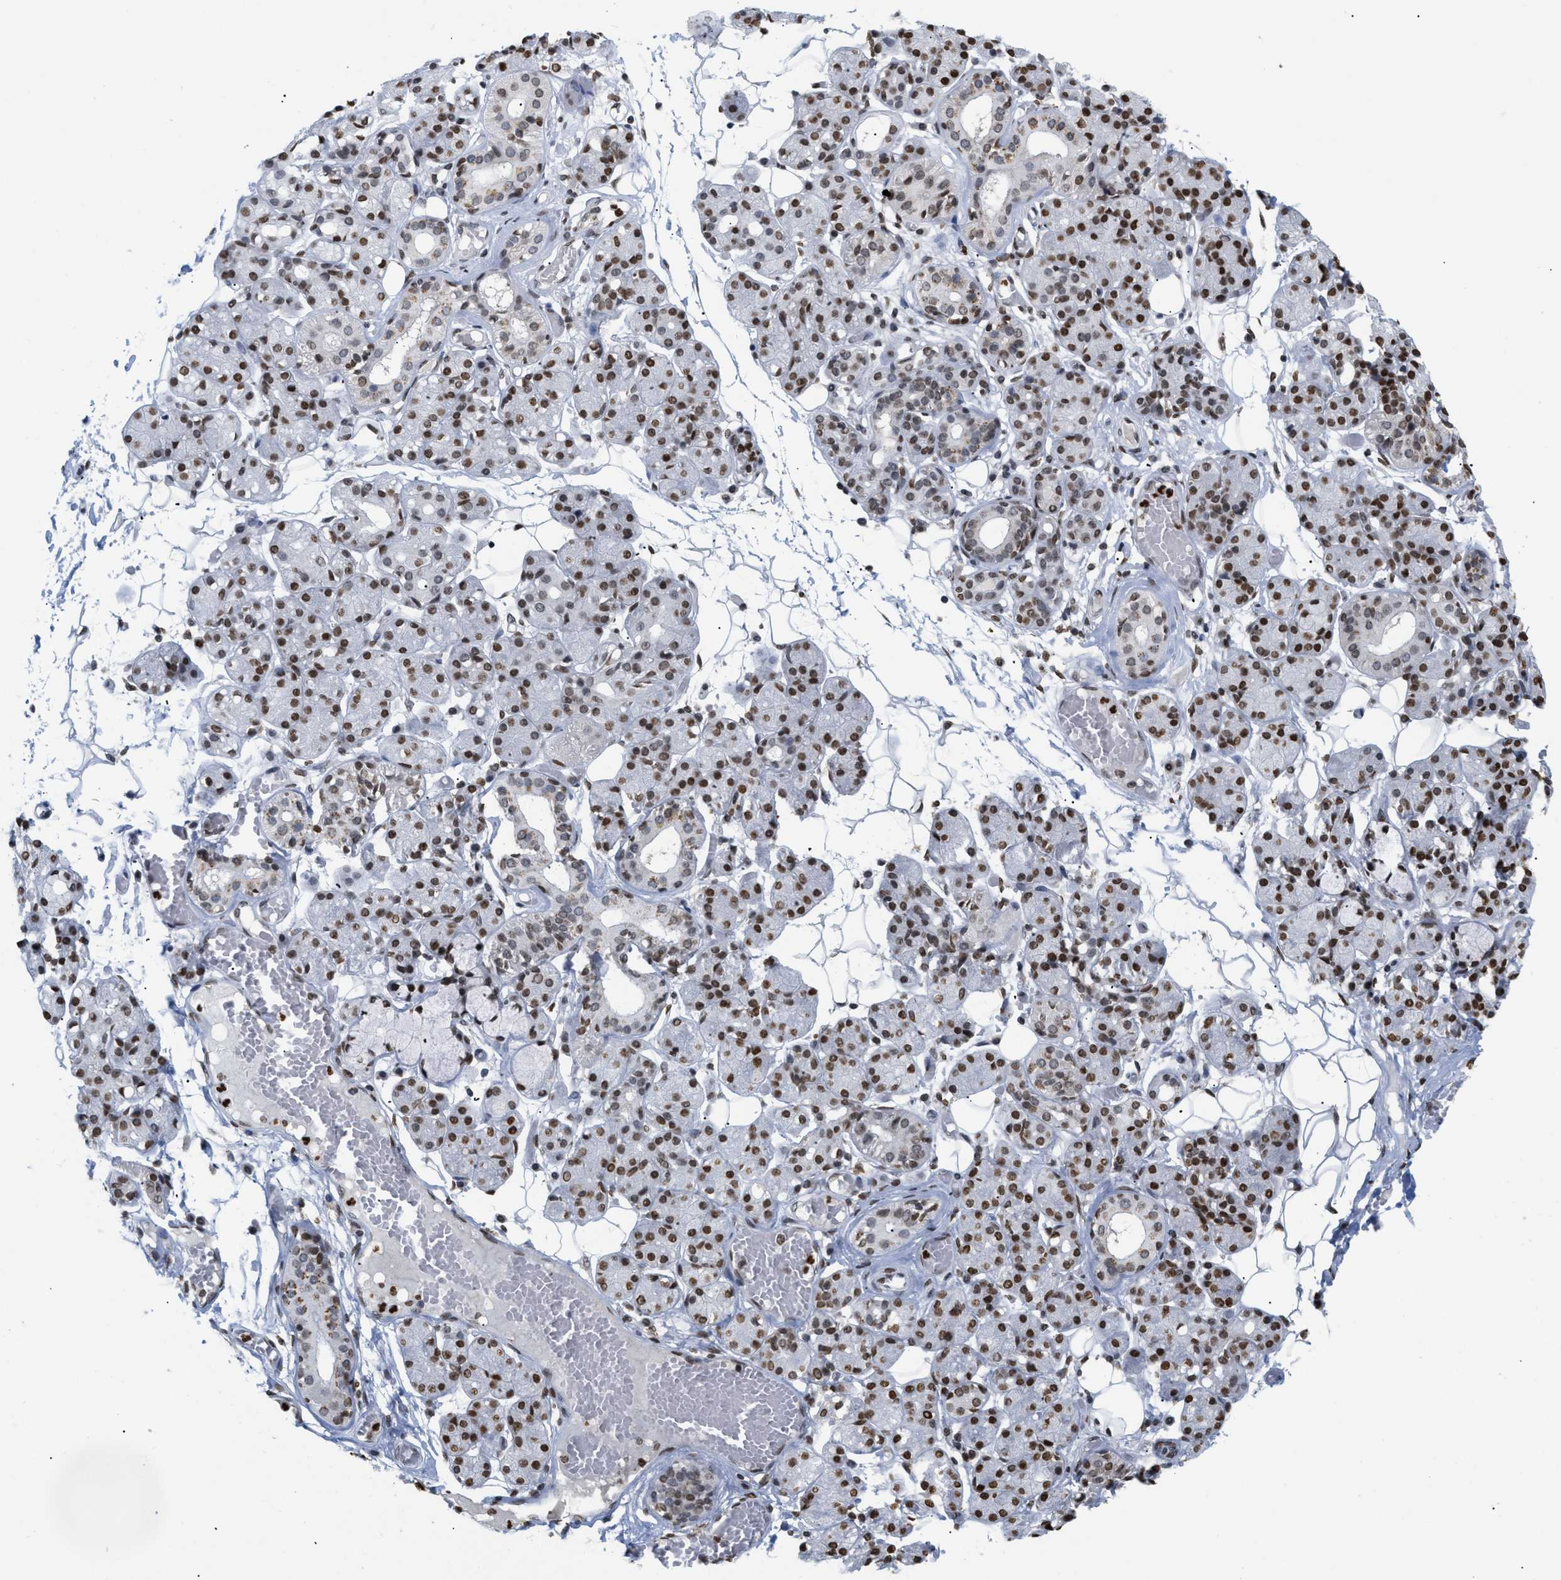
{"staining": {"intensity": "moderate", "quantity": ">75%", "location": "nuclear"}, "tissue": "salivary gland", "cell_type": "Glandular cells", "image_type": "normal", "snomed": [{"axis": "morphology", "description": "Normal tissue, NOS"}, {"axis": "topography", "description": "Salivary gland"}], "caption": "Moderate nuclear protein positivity is identified in approximately >75% of glandular cells in salivary gland. The protein of interest is shown in brown color, while the nuclei are stained blue.", "gene": "HMGN2", "patient": {"sex": "male", "age": 63}}